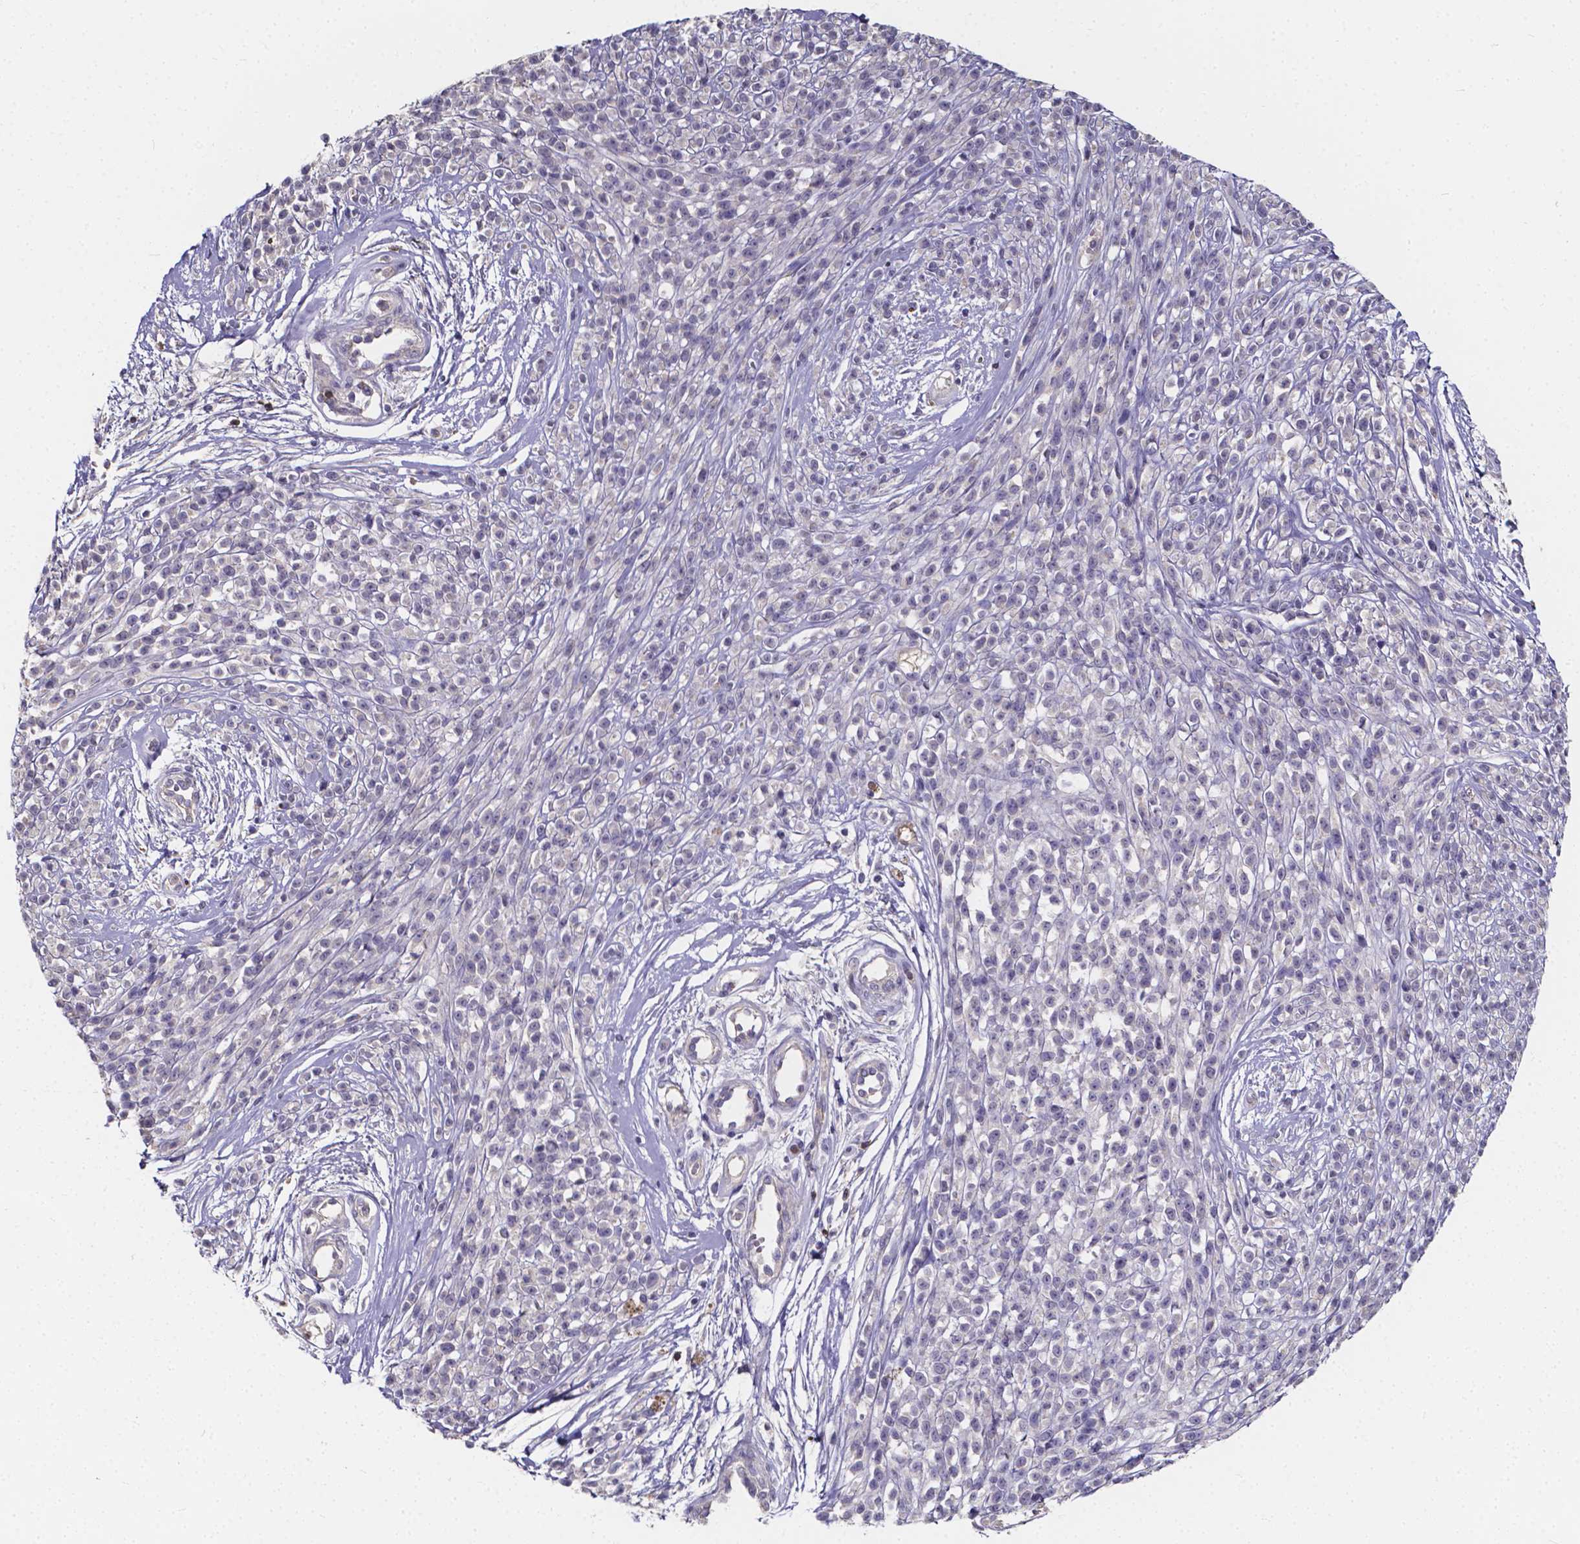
{"staining": {"intensity": "negative", "quantity": "none", "location": "none"}, "tissue": "melanoma", "cell_type": "Tumor cells", "image_type": "cancer", "snomed": [{"axis": "morphology", "description": "Malignant melanoma, NOS"}, {"axis": "topography", "description": "Skin"}, {"axis": "topography", "description": "Skin of trunk"}], "caption": "This is an immunohistochemistry (IHC) micrograph of human malignant melanoma. There is no expression in tumor cells.", "gene": "THEMIS", "patient": {"sex": "male", "age": 74}}